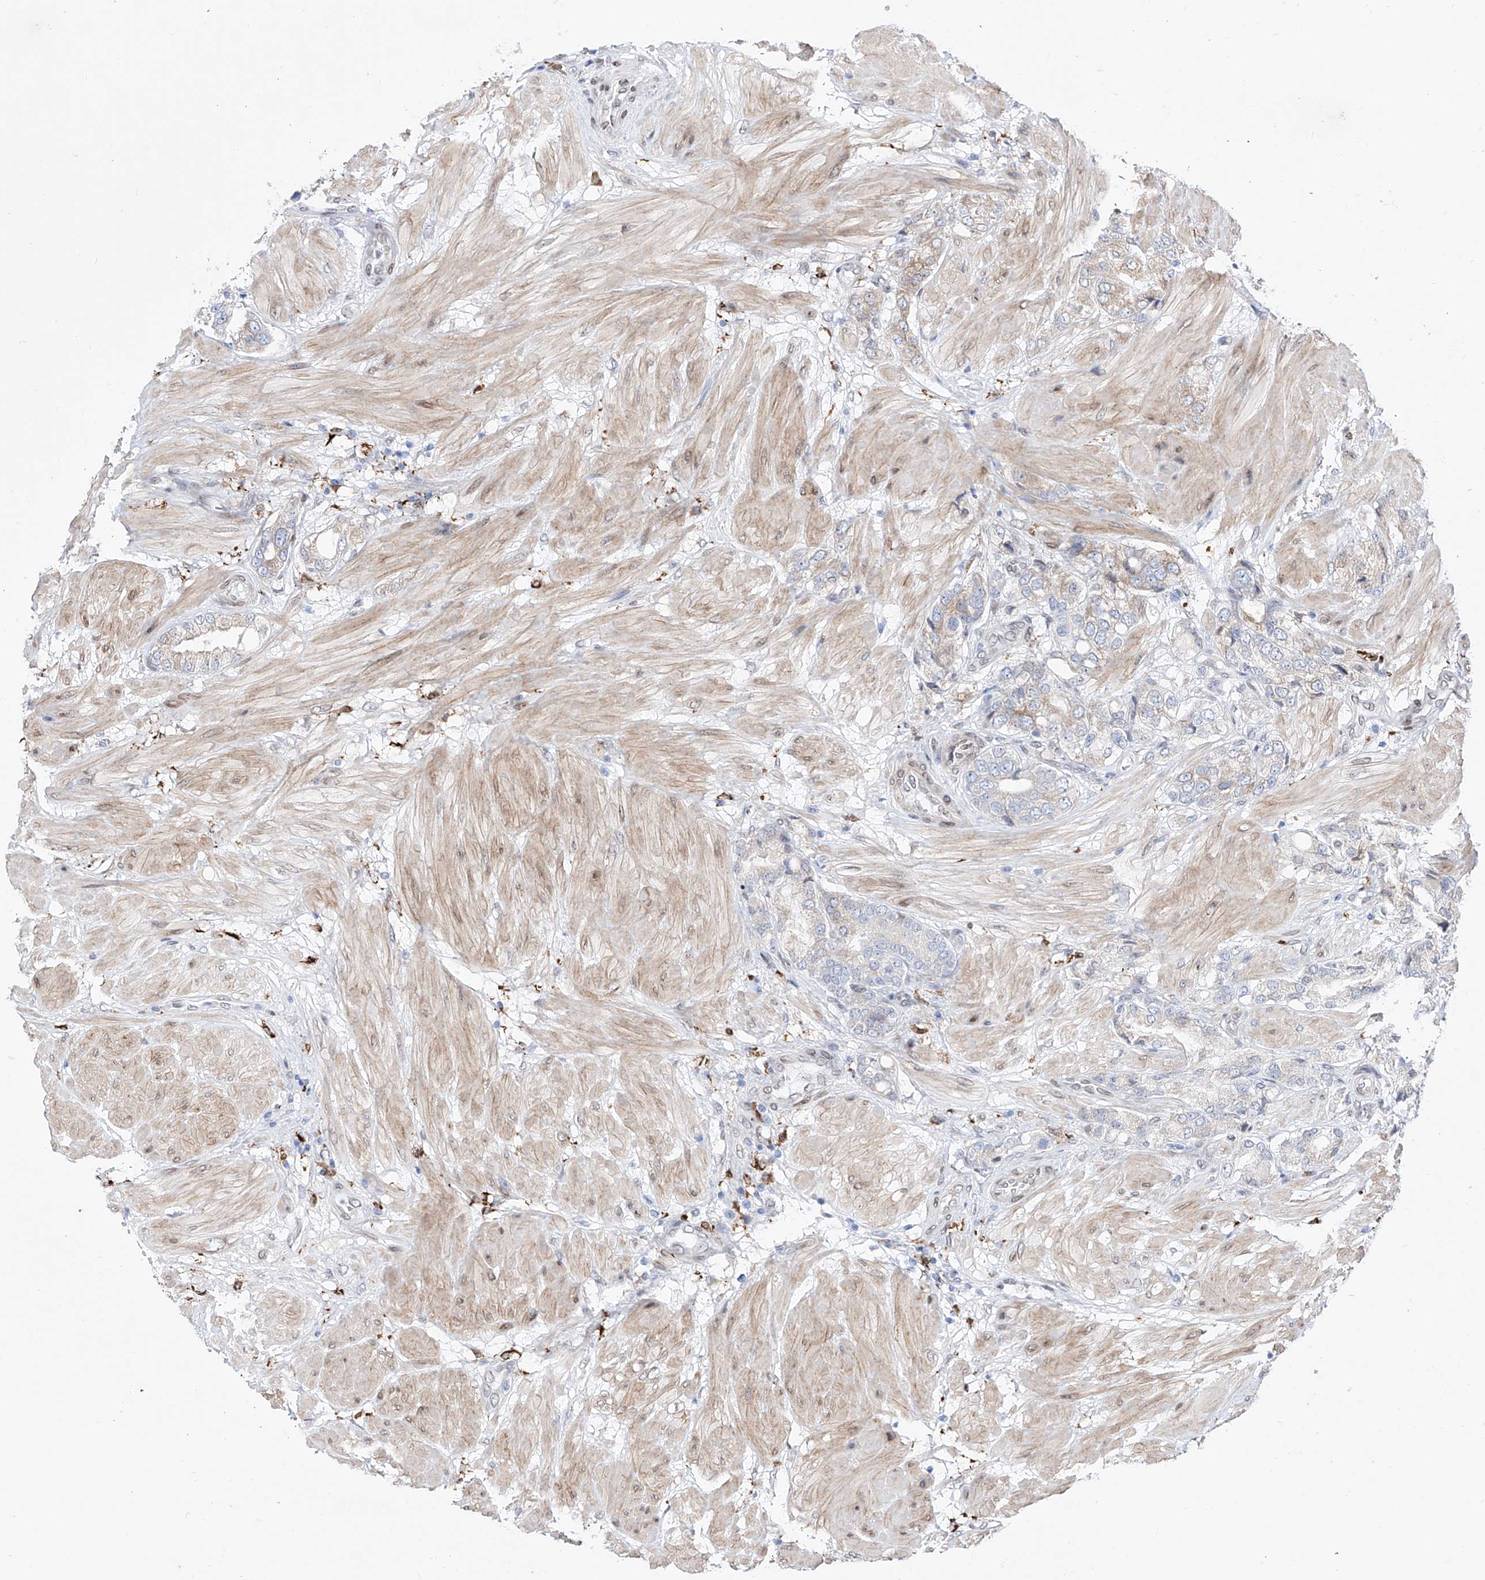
{"staining": {"intensity": "negative", "quantity": "none", "location": "none"}, "tissue": "prostate cancer", "cell_type": "Tumor cells", "image_type": "cancer", "snomed": [{"axis": "morphology", "description": "Adenocarcinoma, High grade"}, {"axis": "topography", "description": "Prostate"}], "caption": "Human prostate cancer stained for a protein using IHC exhibits no staining in tumor cells.", "gene": "LCLAT1", "patient": {"sex": "male", "age": 50}}